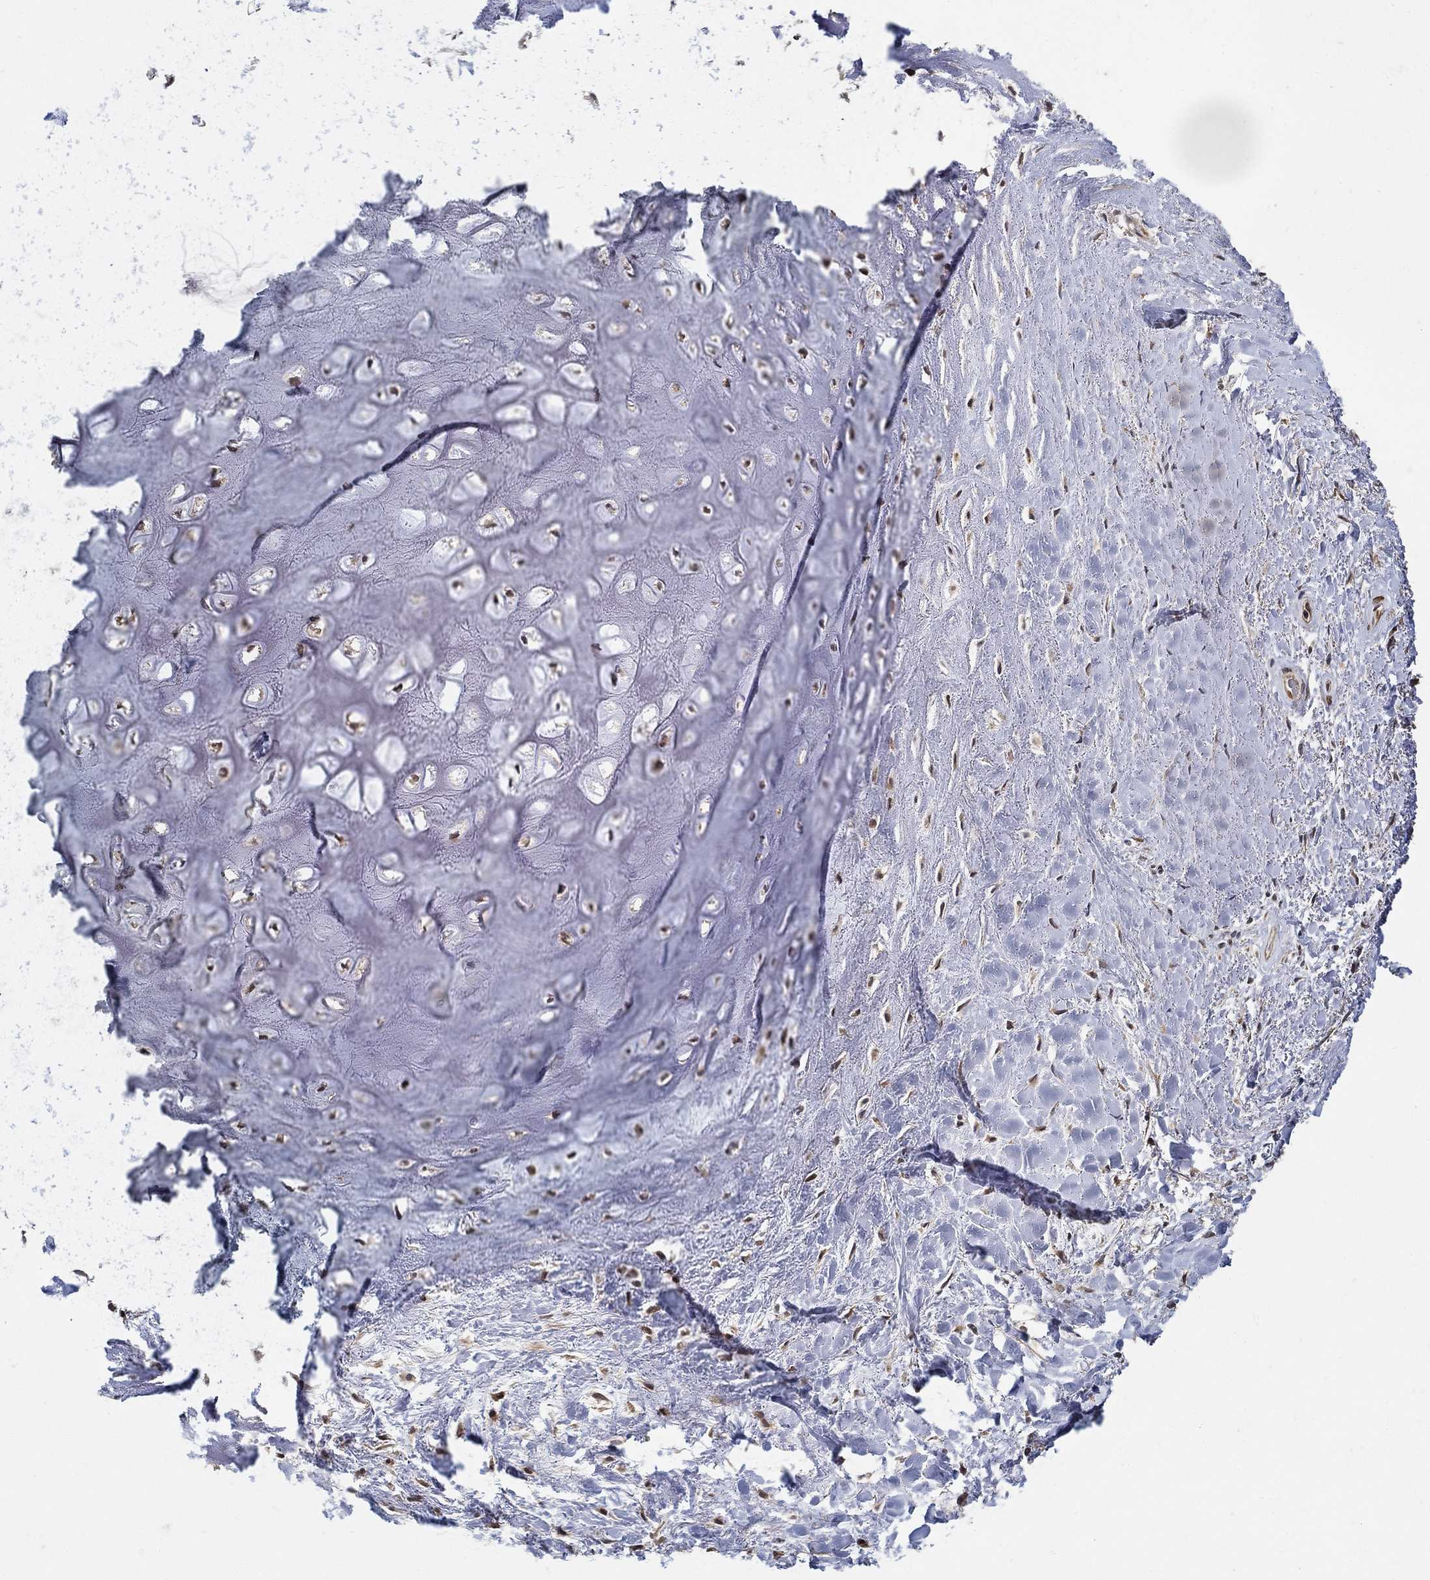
{"staining": {"intensity": "negative", "quantity": "none", "location": "none"}, "tissue": "adipose tissue", "cell_type": "Adipocytes", "image_type": "normal", "snomed": [{"axis": "morphology", "description": "Normal tissue, NOS"}, {"axis": "morphology", "description": "Squamous cell carcinoma, NOS"}, {"axis": "topography", "description": "Cartilage tissue"}, {"axis": "topography", "description": "Head-Neck"}], "caption": "This is a photomicrograph of immunohistochemistry staining of normal adipose tissue, which shows no expression in adipocytes. (DAB (3,3'-diaminobenzidine) immunohistochemistry with hematoxylin counter stain).", "gene": "ZNF594", "patient": {"sex": "male", "age": 62}}